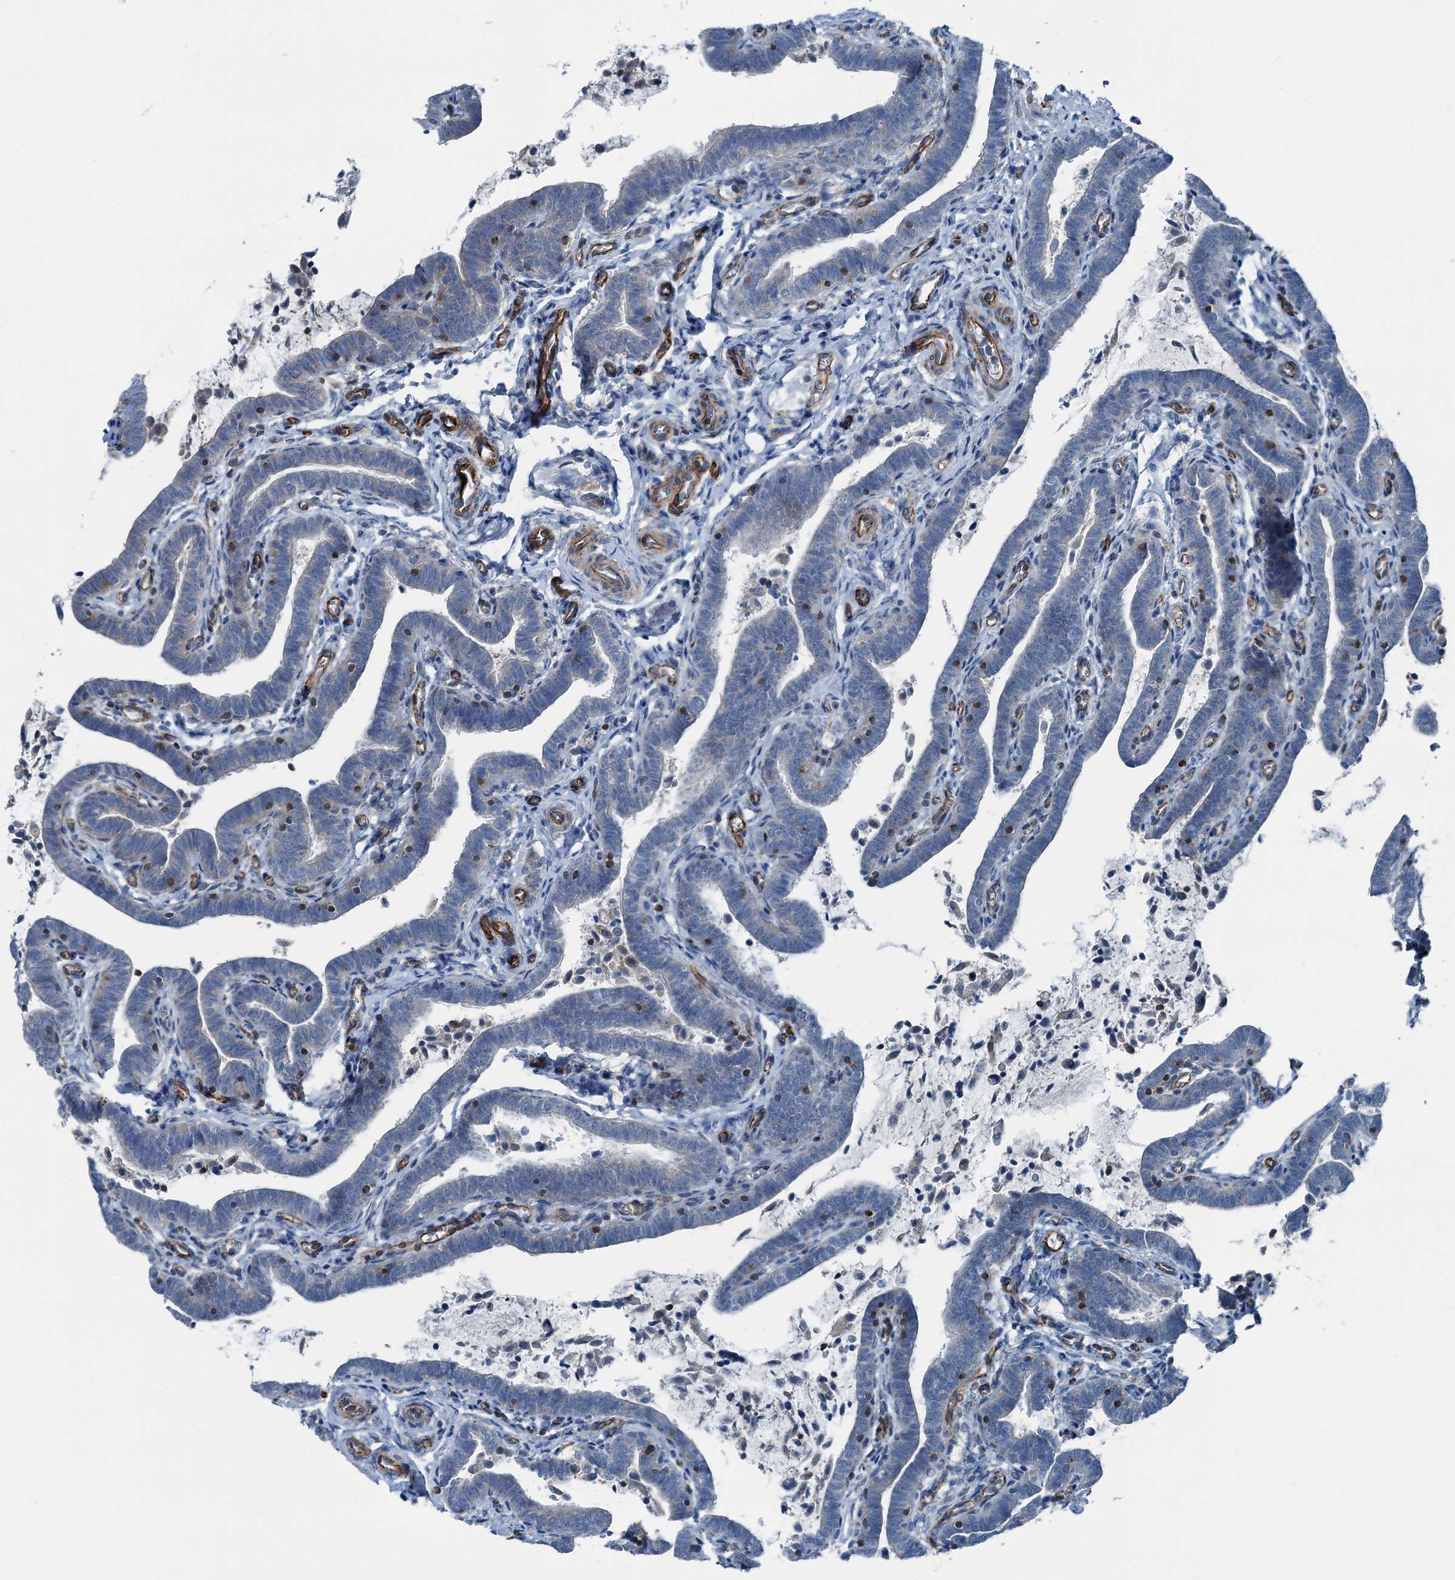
{"staining": {"intensity": "moderate", "quantity": "25%-75%", "location": "cytoplasmic/membranous"}, "tissue": "fallopian tube", "cell_type": "Glandular cells", "image_type": "normal", "snomed": [{"axis": "morphology", "description": "Normal tissue, NOS"}, {"axis": "topography", "description": "Fallopian tube"}], "caption": "Immunohistochemical staining of benign human fallopian tube shows medium levels of moderate cytoplasmic/membranous positivity in approximately 25%-75% of glandular cells. The staining was performed using DAB (3,3'-diaminobenzidine) to visualize the protein expression in brown, while the nuclei were stained in blue with hematoxylin (Magnification: 20x).", "gene": "AXL", "patient": {"sex": "female", "age": 36}}